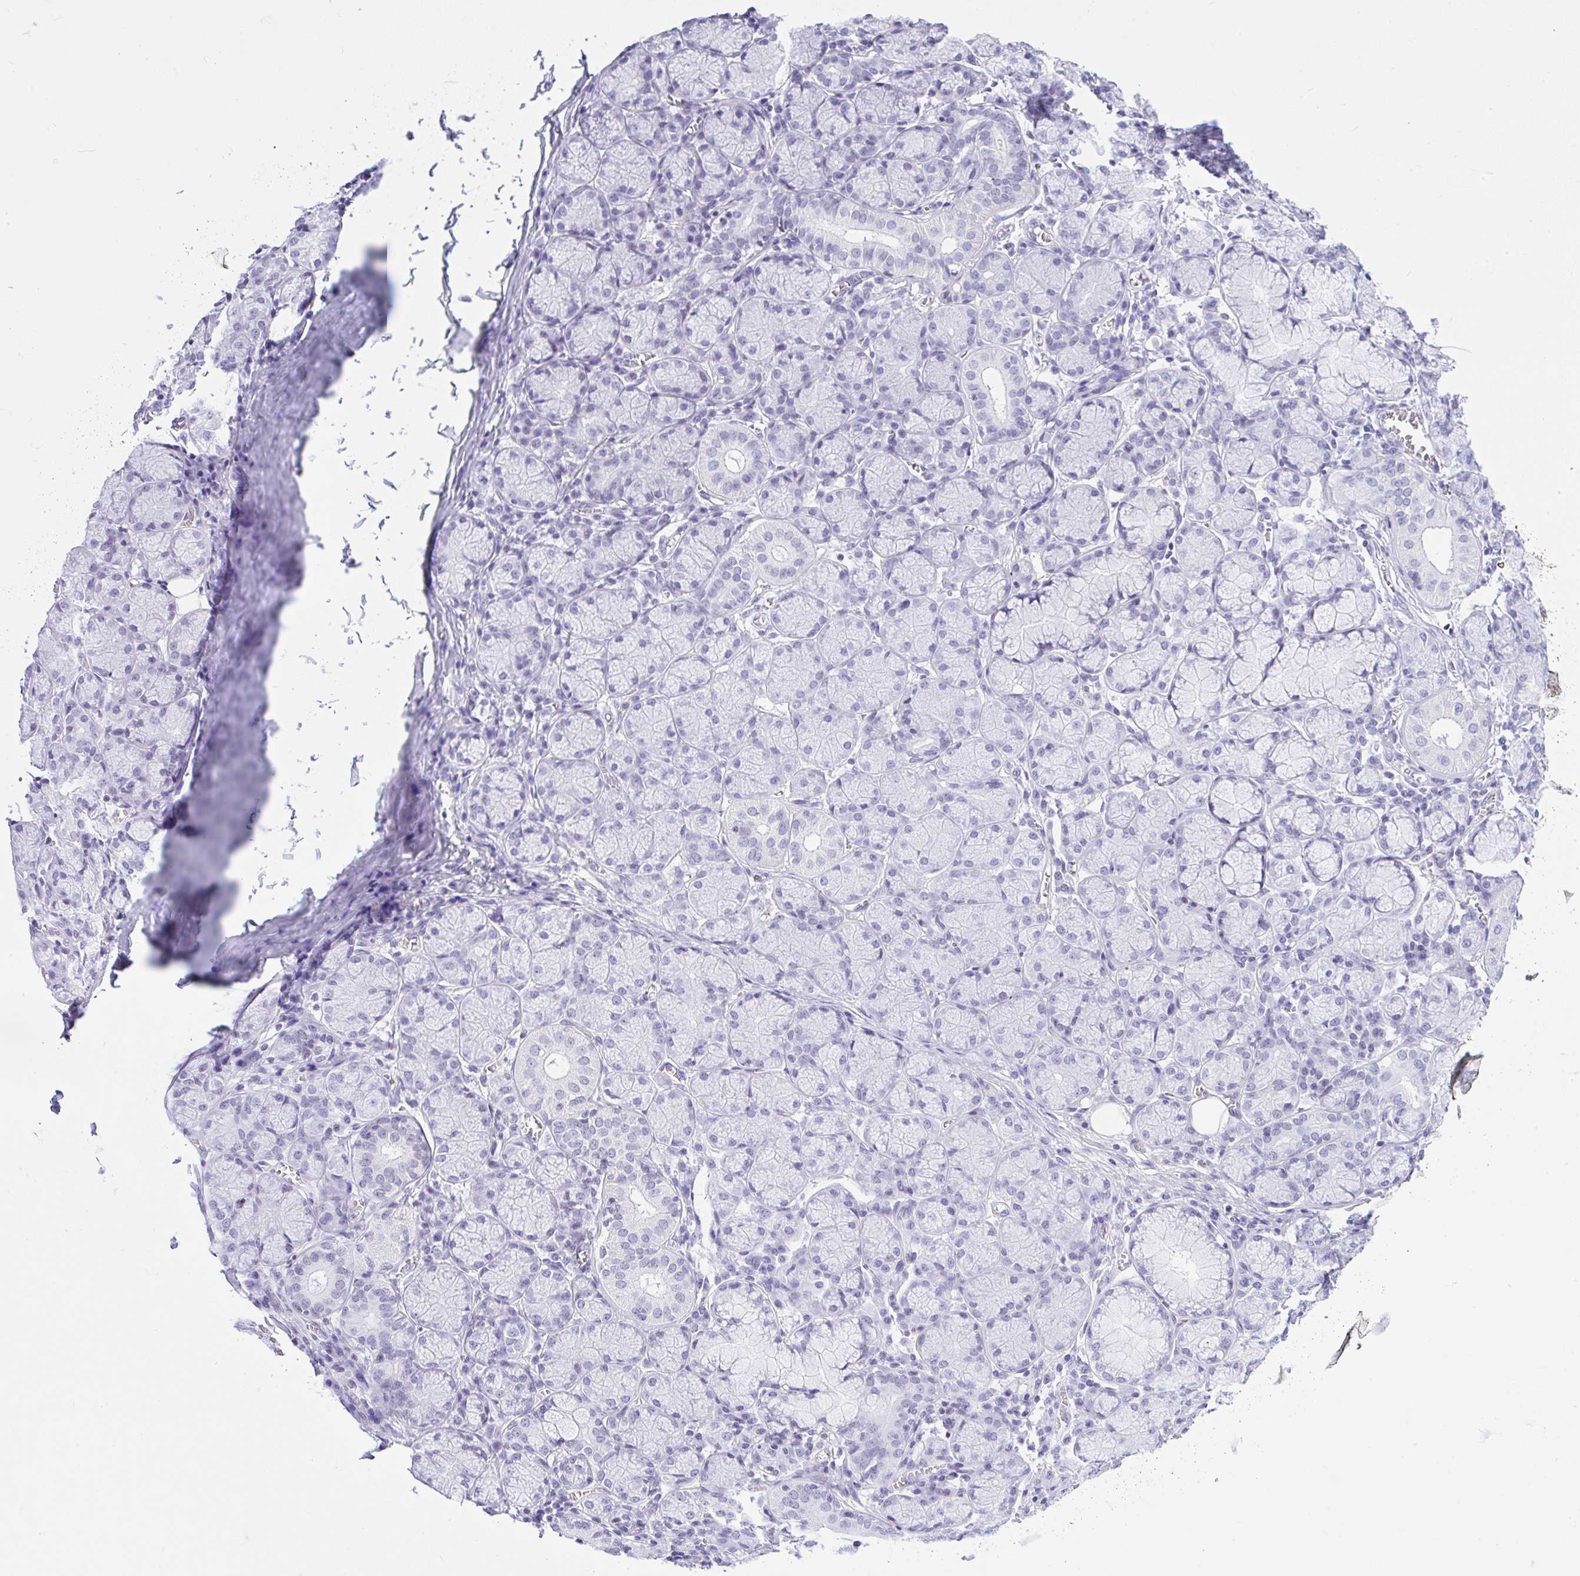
{"staining": {"intensity": "negative", "quantity": "none", "location": "none"}, "tissue": "salivary gland", "cell_type": "Glandular cells", "image_type": "normal", "snomed": [{"axis": "morphology", "description": "Normal tissue, NOS"}, {"axis": "topography", "description": "Salivary gland"}], "caption": "Immunohistochemistry photomicrograph of normal salivary gland stained for a protein (brown), which reveals no positivity in glandular cells.", "gene": "KRT27", "patient": {"sex": "female", "age": 24}}